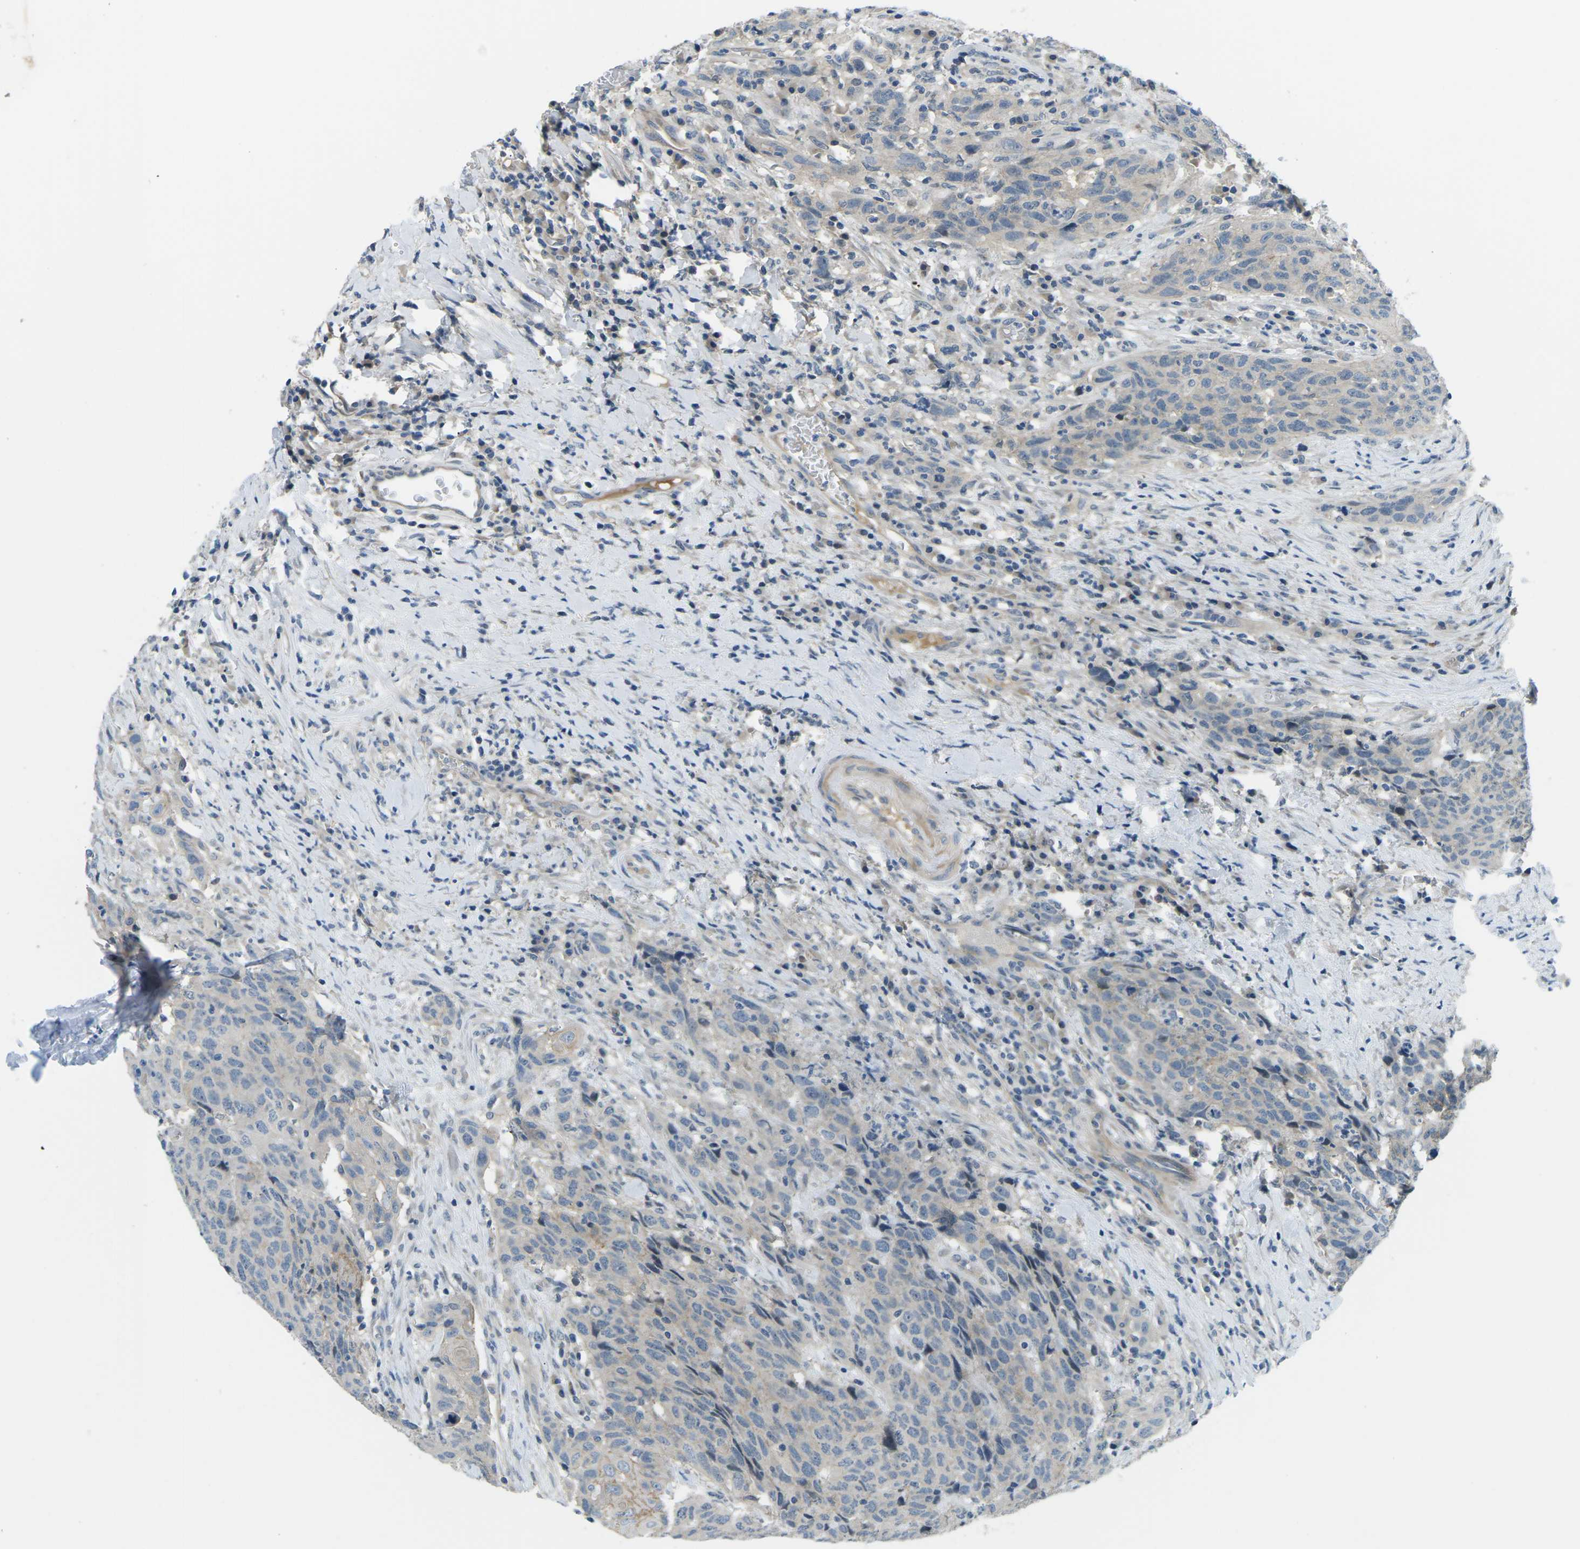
{"staining": {"intensity": "negative", "quantity": "none", "location": "none"}, "tissue": "head and neck cancer", "cell_type": "Tumor cells", "image_type": "cancer", "snomed": [{"axis": "morphology", "description": "Squamous cell carcinoma, NOS"}, {"axis": "topography", "description": "Head-Neck"}], "caption": "IHC histopathology image of head and neck cancer (squamous cell carcinoma) stained for a protein (brown), which reveals no expression in tumor cells.", "gene": "CTNND1", "patient": {"sex": "male", "age": 66}}